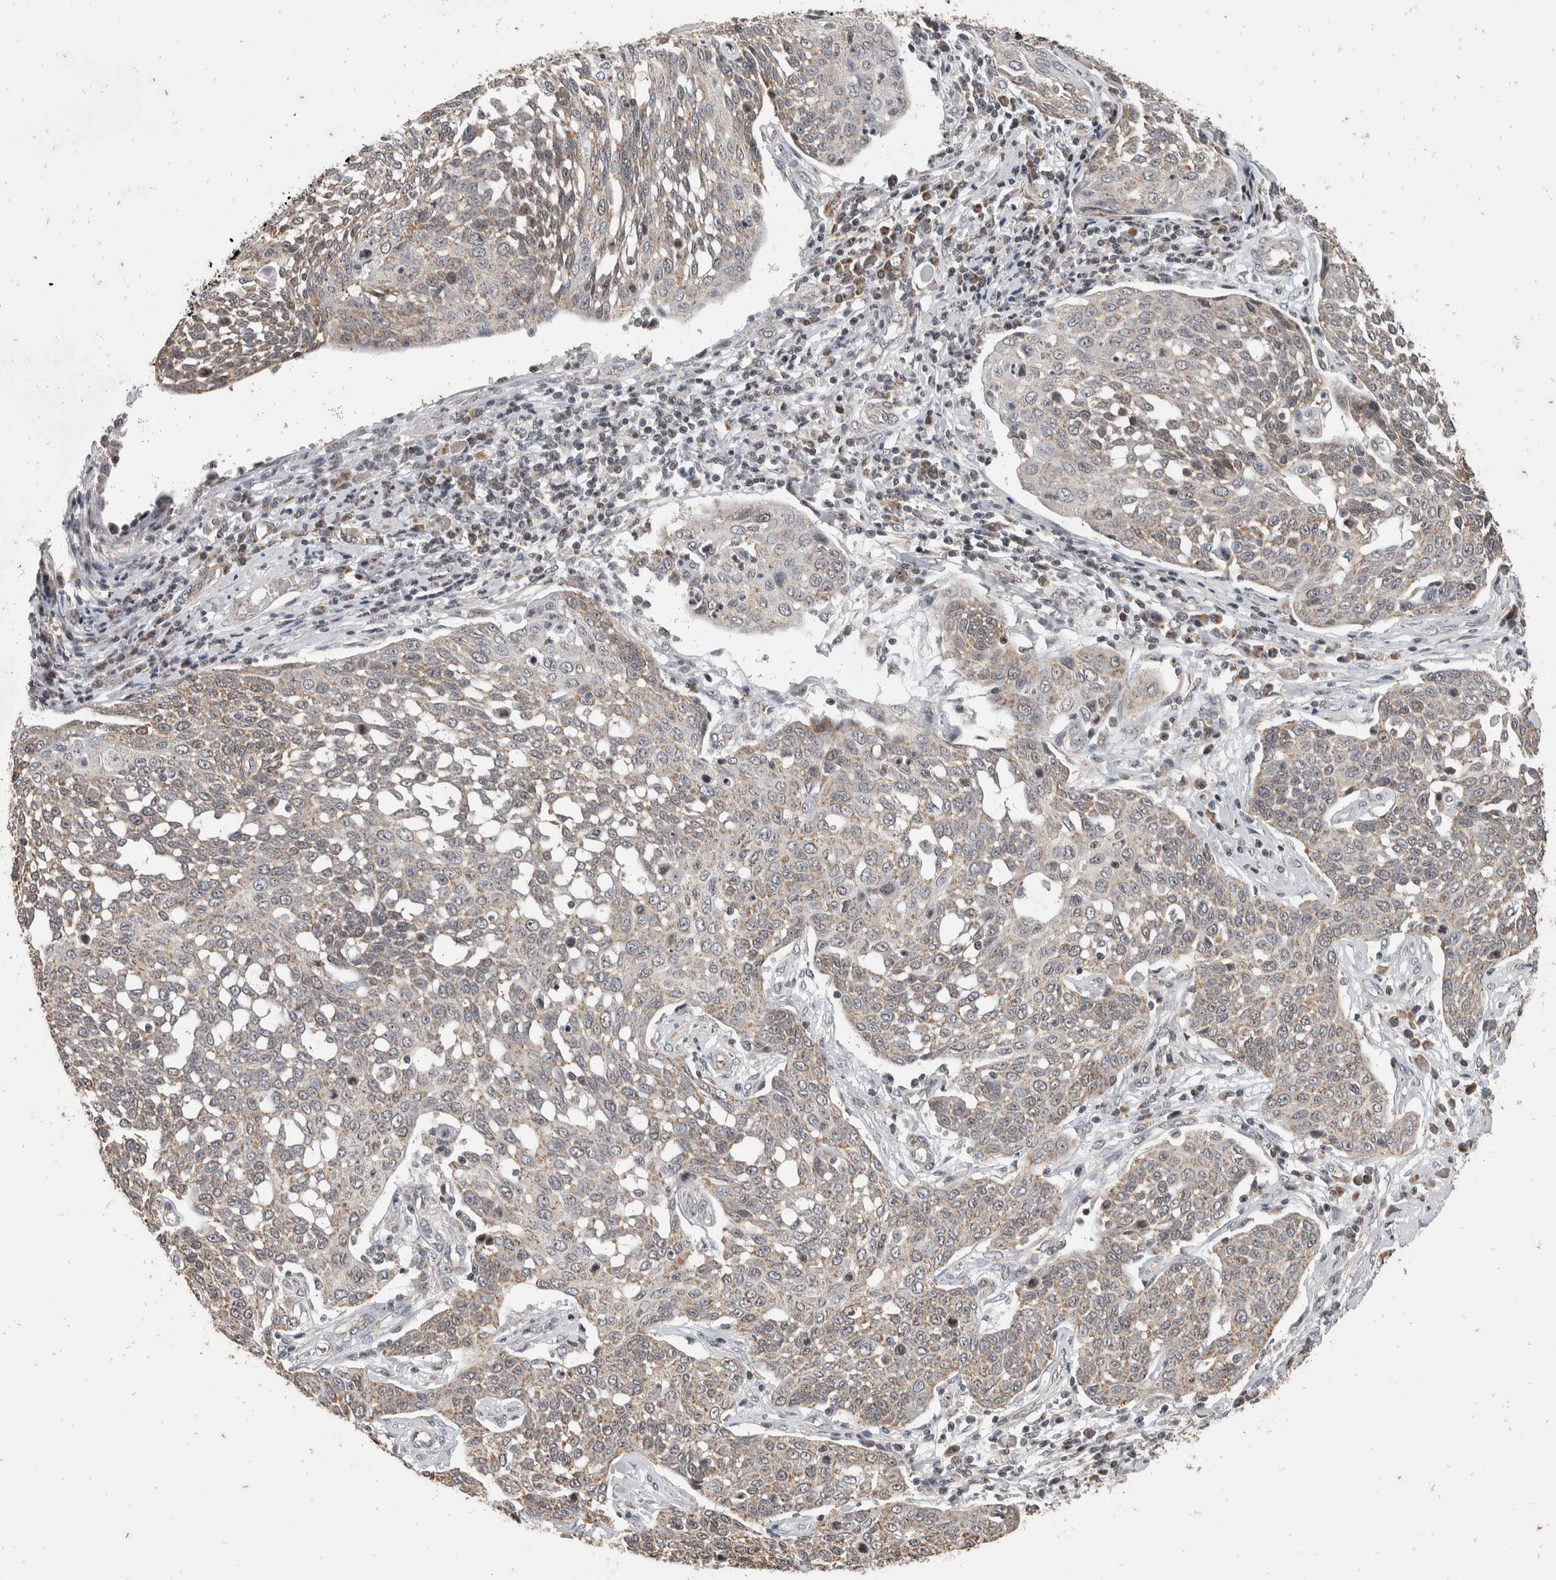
{"staining": {"intensity": "weak", "quantity": "25%-75%", "location": "cytoplasmic/membranous"}, "tissue": "cervical cancer", "cell_type": "Tumor cells", "image_type": "cancer", "snomed": [{"axis": "morphology", "description": "Squamous cell carcinoma, NOS"}, {"axis": "topography", "description": "Cervix"}], "caption": "An IHC histopathology image of tumor tissue is shown. Protein staining in brown labels weak cytoplasmic/membranous positivity in squamous cell carcinoma (cervical) within tumor cells.", "gene": "ATXN7L1", "patient": {"sex": "female", "age": 34}}